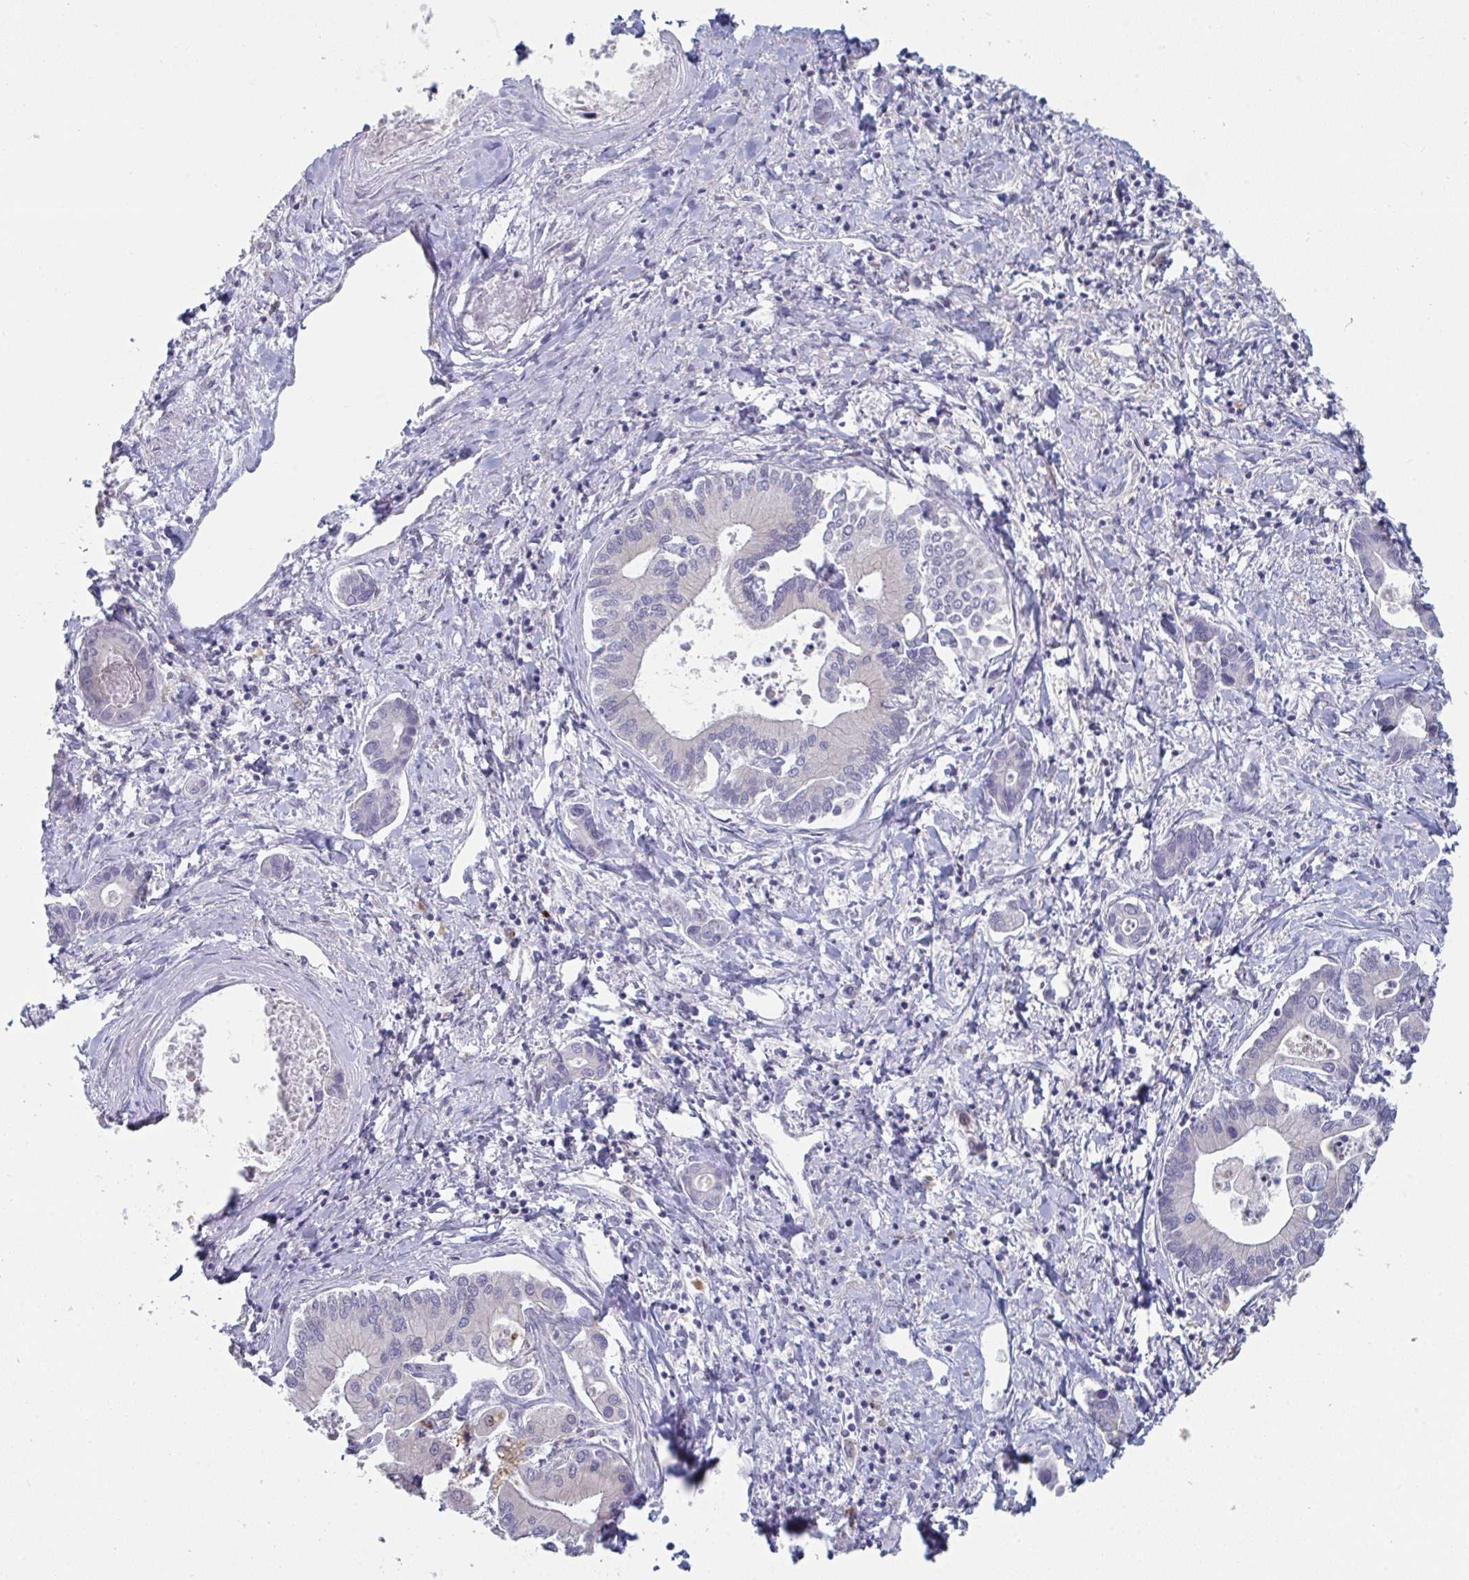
{"staining": {"intensity": "negative", "quantity": "none", "location": "none"}, "tissue": "liver cancer", "cell_type": "Tumor cells", "image_type": "cancer", "snomed": [{"axis": "morphology", "description": "Cholangiocarcinoma"}, {"axis": "topography", "description": "Liver"}], "caption": "Micrograph shows no protein expression in tumor cells of liver cancer tissue.", "gene": "PTPRD", "patient": {"sex": "male", "age": 66}}